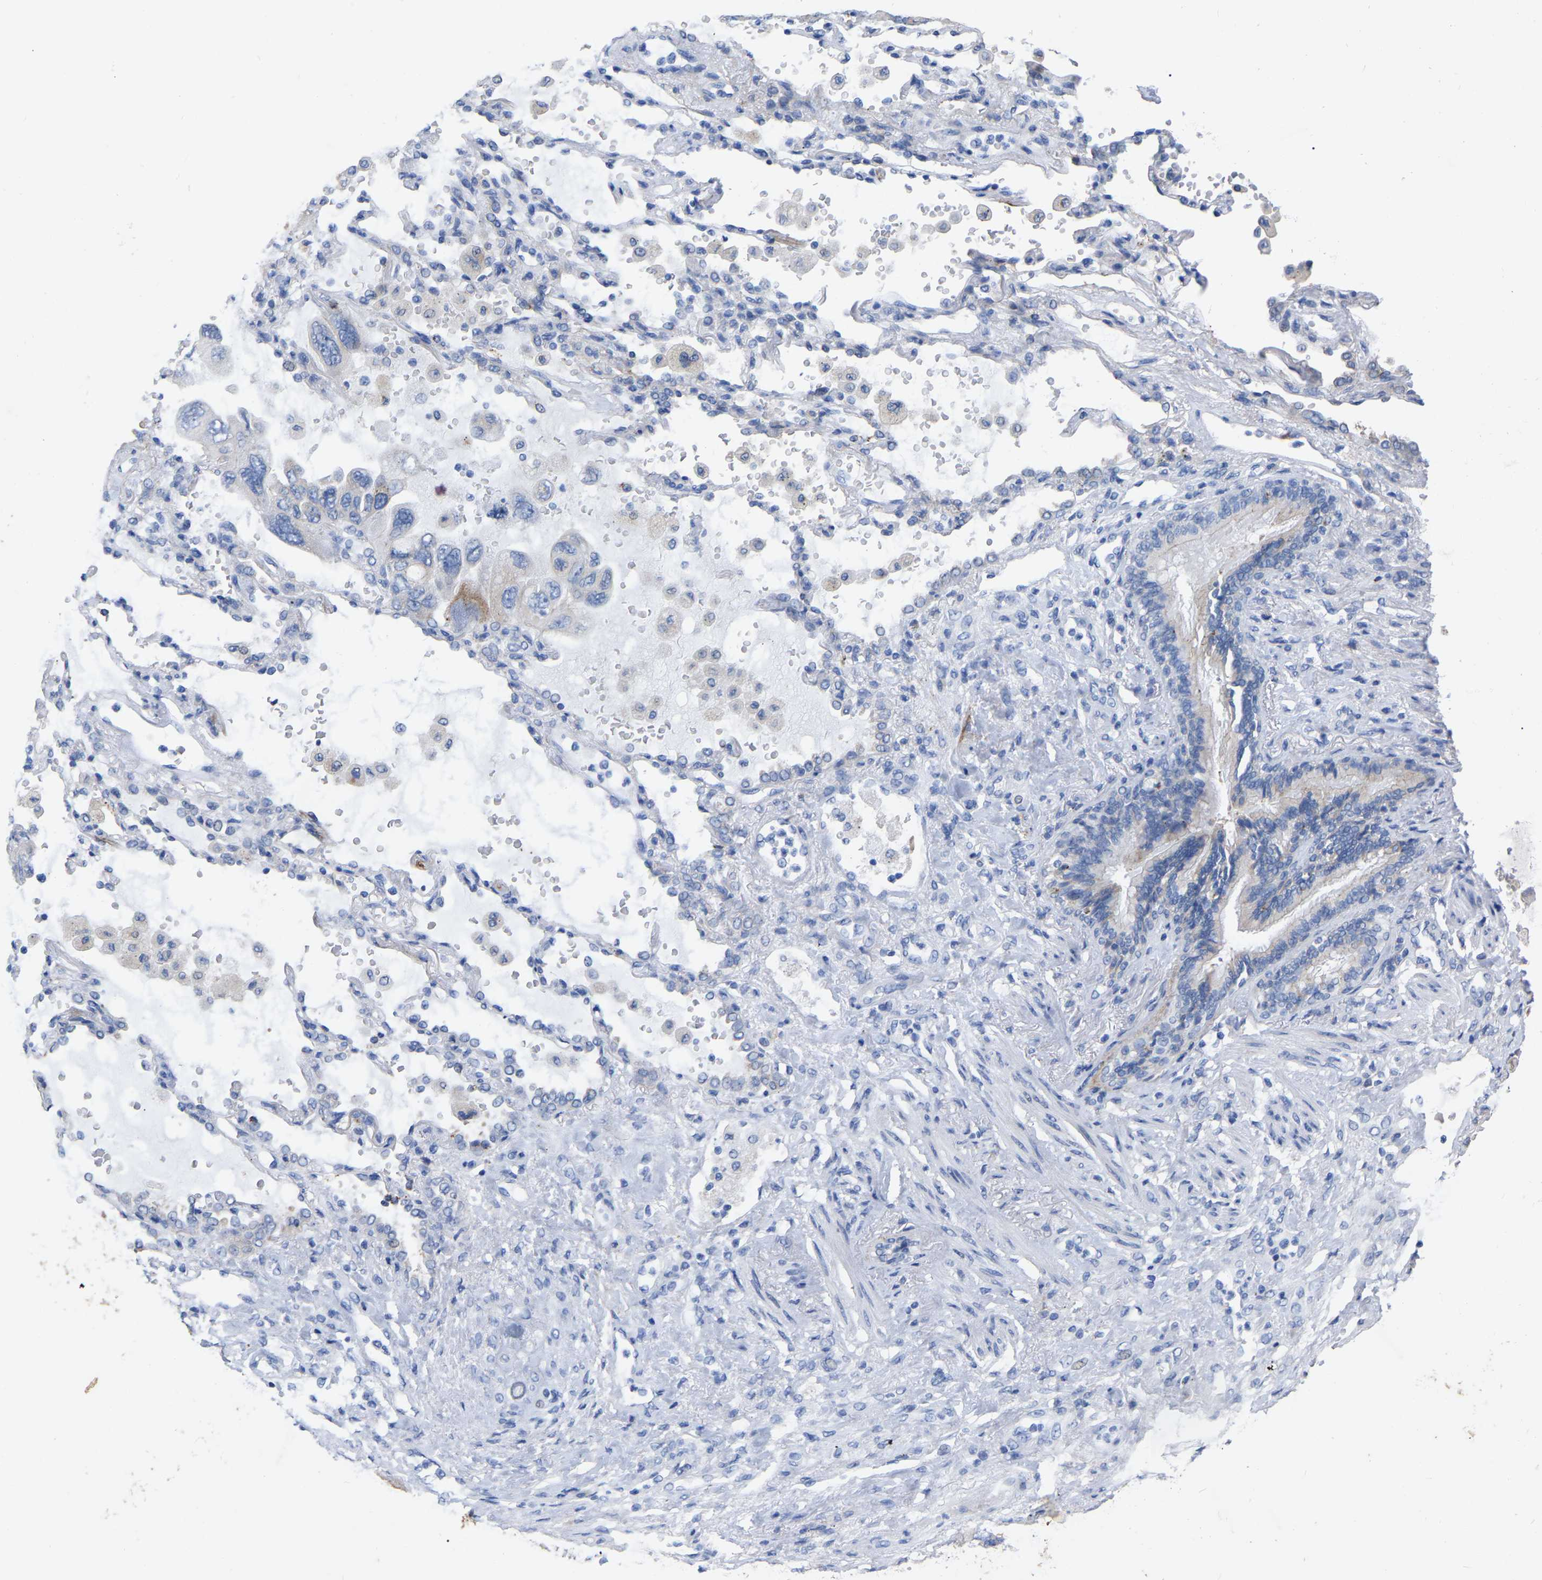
{"staining": {"intensity": "negative", "quantity": "none", "location": "none"}, "tissue": "lung cancer", "cell_type": "Tumor cells", "image_type": "cancer", "snomed": [{"axis": "morphology", "description": "Squamous cell carcinoma, NOS"}, {"axis": "topography", "description": "Lung"}], "caption": "The IHC photomicrograph has no significant staining in tumor cells of lung cancer (squamous cell carcinoma) tissue.", "gene": "STRIP2", "patient": {"sex": "female", "age": 73}}